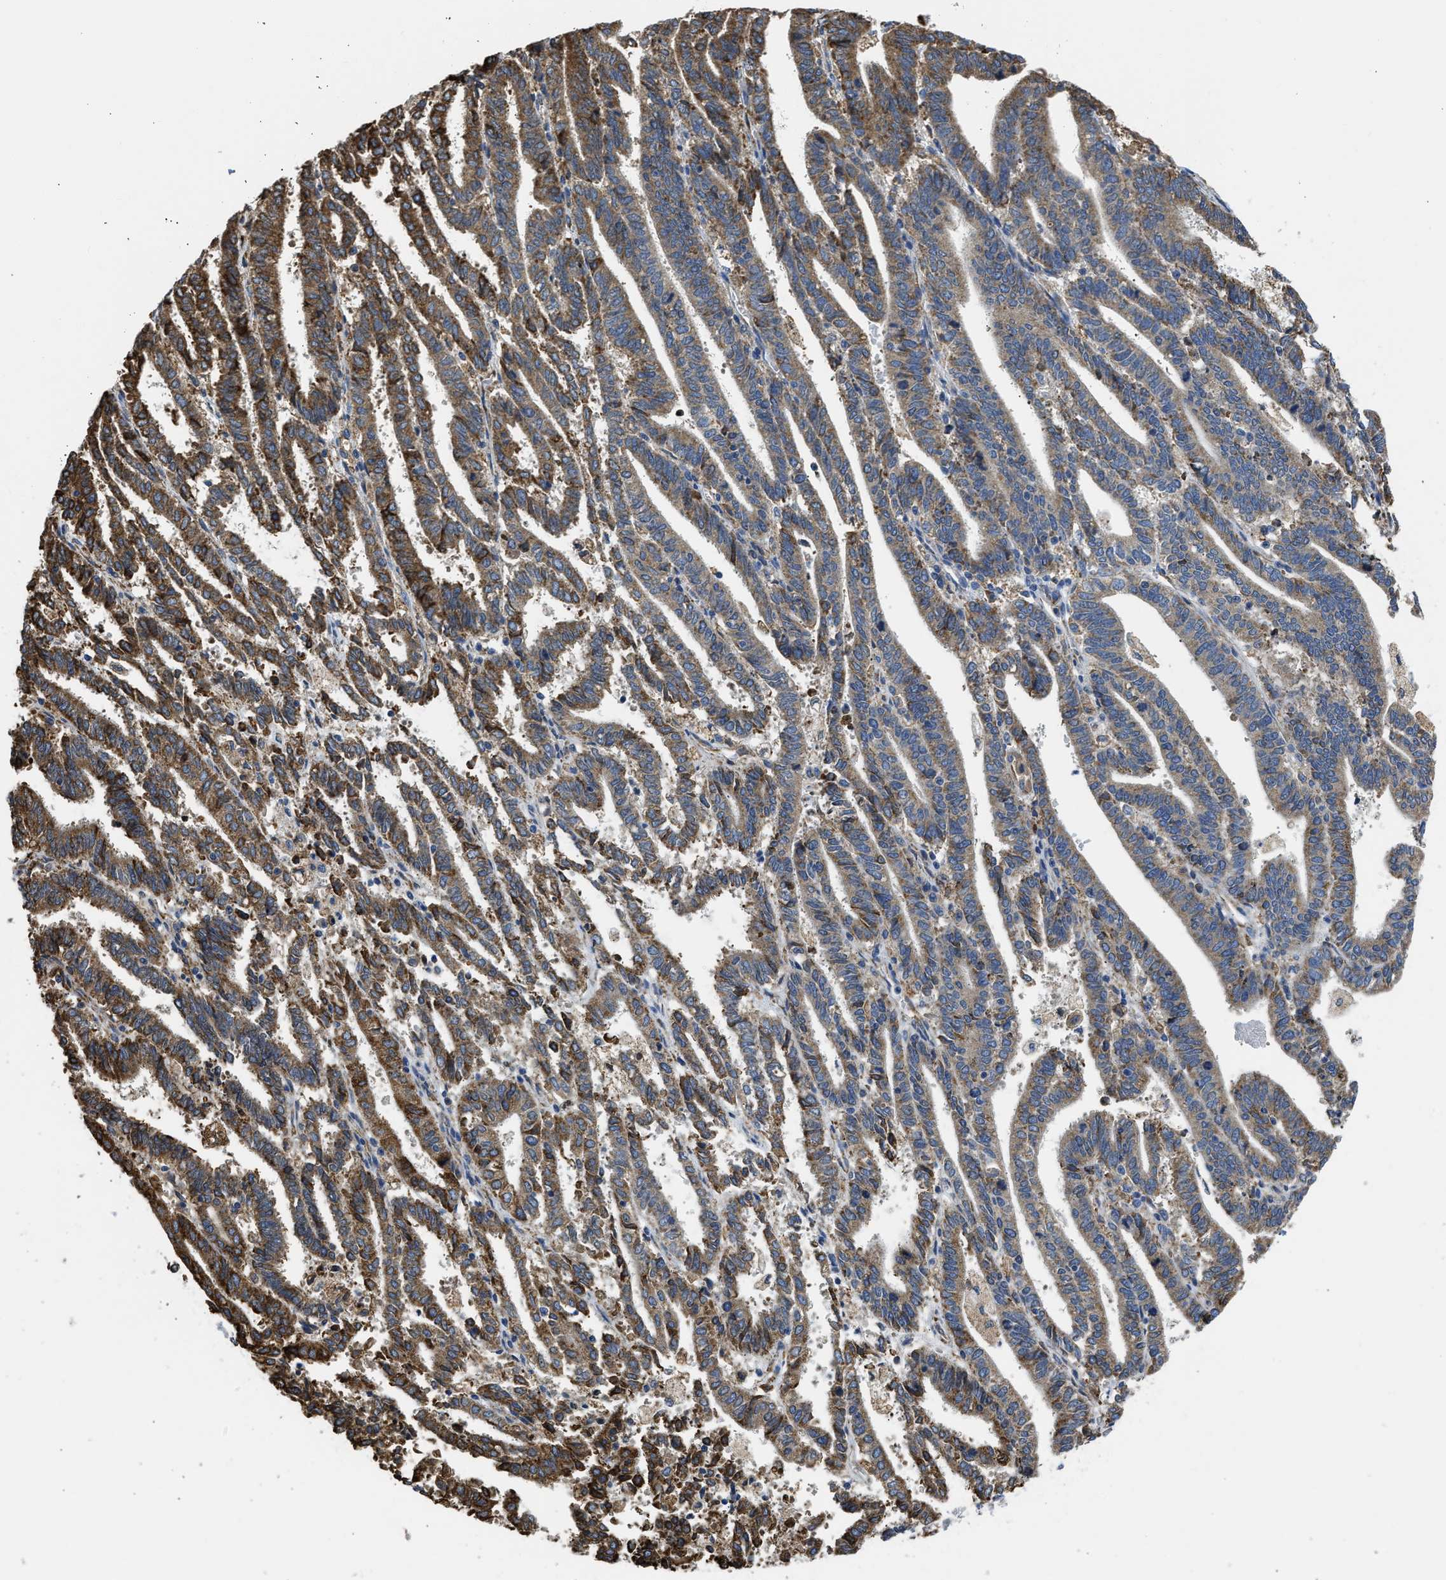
{"staining": {"intensity": "strong", "quantity": "25%-75%", "location": "cytoplasmic/membranous"}, "tissue": "endometrial cancer", "cell_type": "Tumor cells", "image_type": "cancer", "snomed": [{"axis": "morphology", "description": "Adenocarcinoma, NOS"}, {"axis": "topography", "description": "Uterus"}], "caption": "Tumor cells show high levels of strong cytoplasmic/membranous positivity in about 25%-75% of cells in human adenocarcinoma (endometrial).", "gene": "CYCS", "patient": {"sex": "female", "age": 83}}